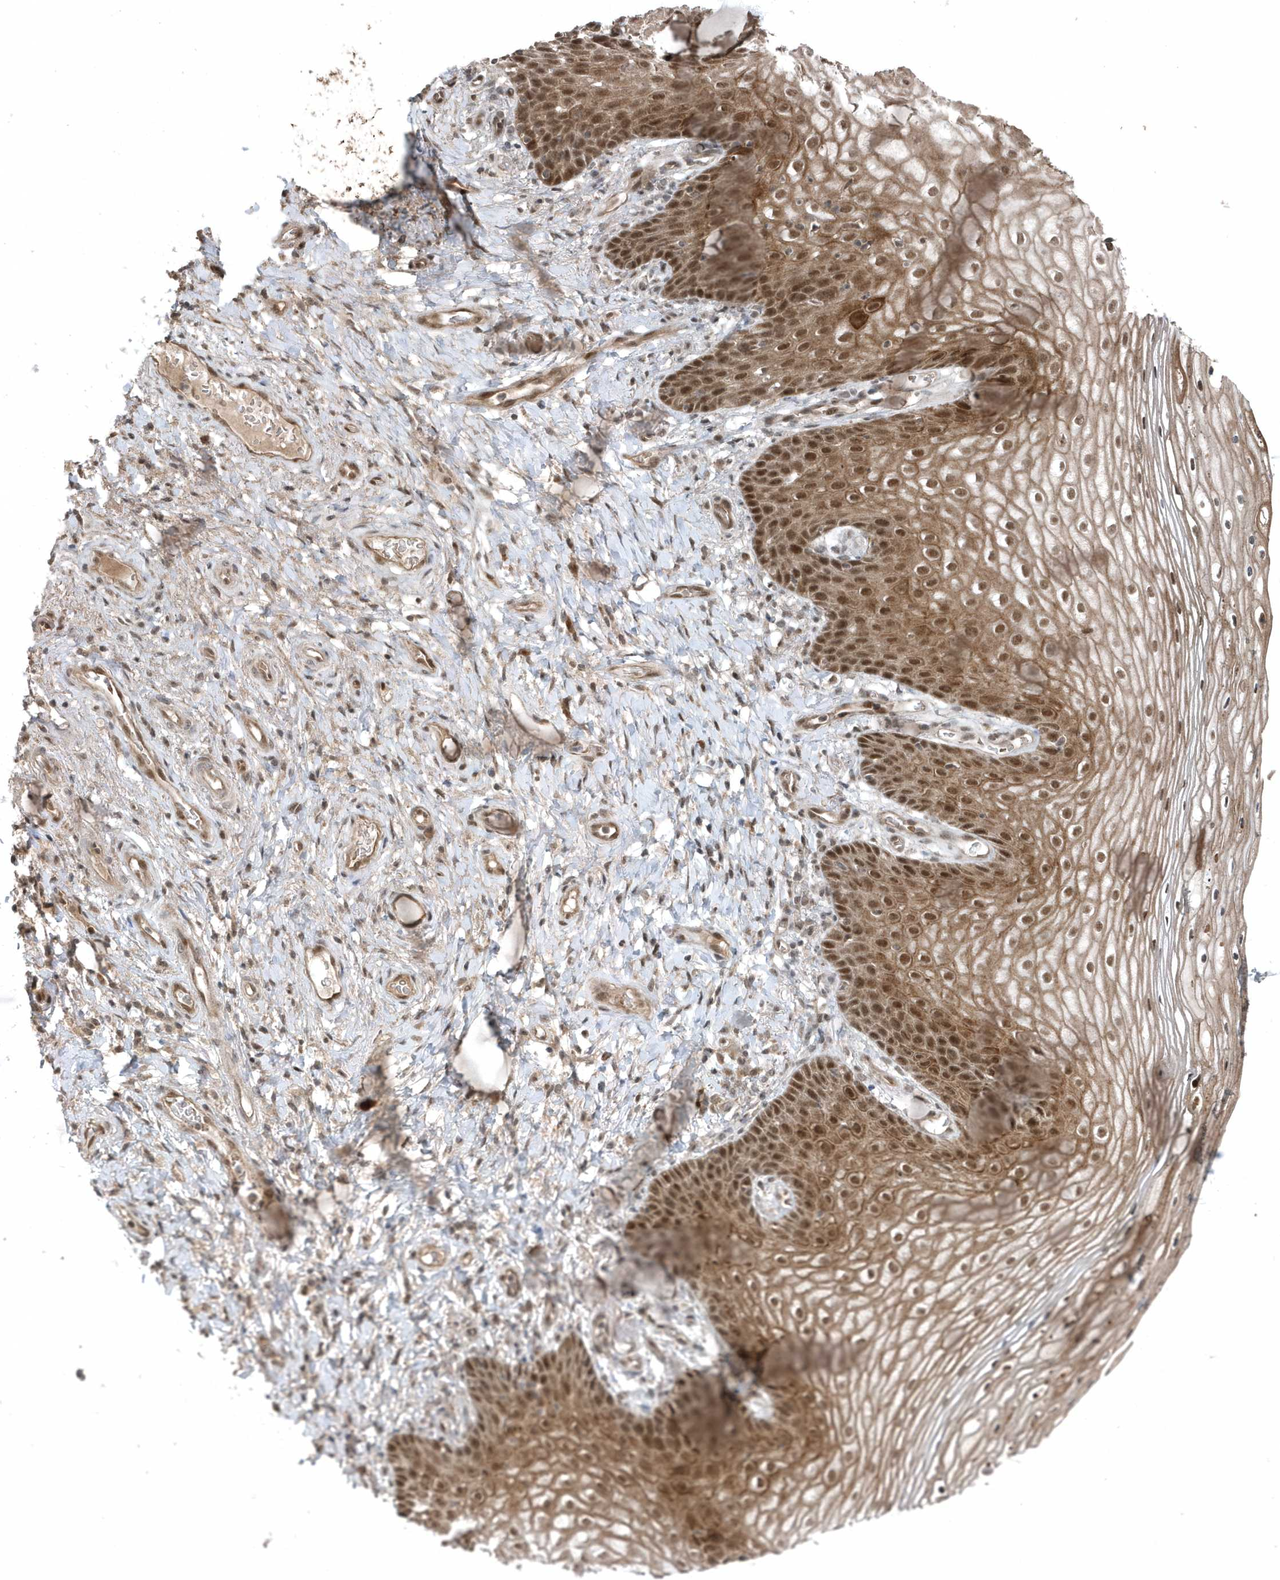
{"staining": {"intensity": "strong", "quantity": ">75%", "location": "cytoplasmic/membranous,nuclear"}, "tissue": "vagina", "cell_type": "Squamous epithelial cells", "image_type": "normal", "snomed": [{"axis": "morphology", "description": "Normal tissue, NOS"}, {"axis": "topography", "description": "Vagina"}], "caption": "An image showing strong cytoplasmic/membranous,nuclear staining in approximately >75% of squamous epithelial cells in normal vagina, as visualized by brown immunohistochemical staining.", "gene": "QTRT2", "patient": {"sex": "female", "age": 60}}